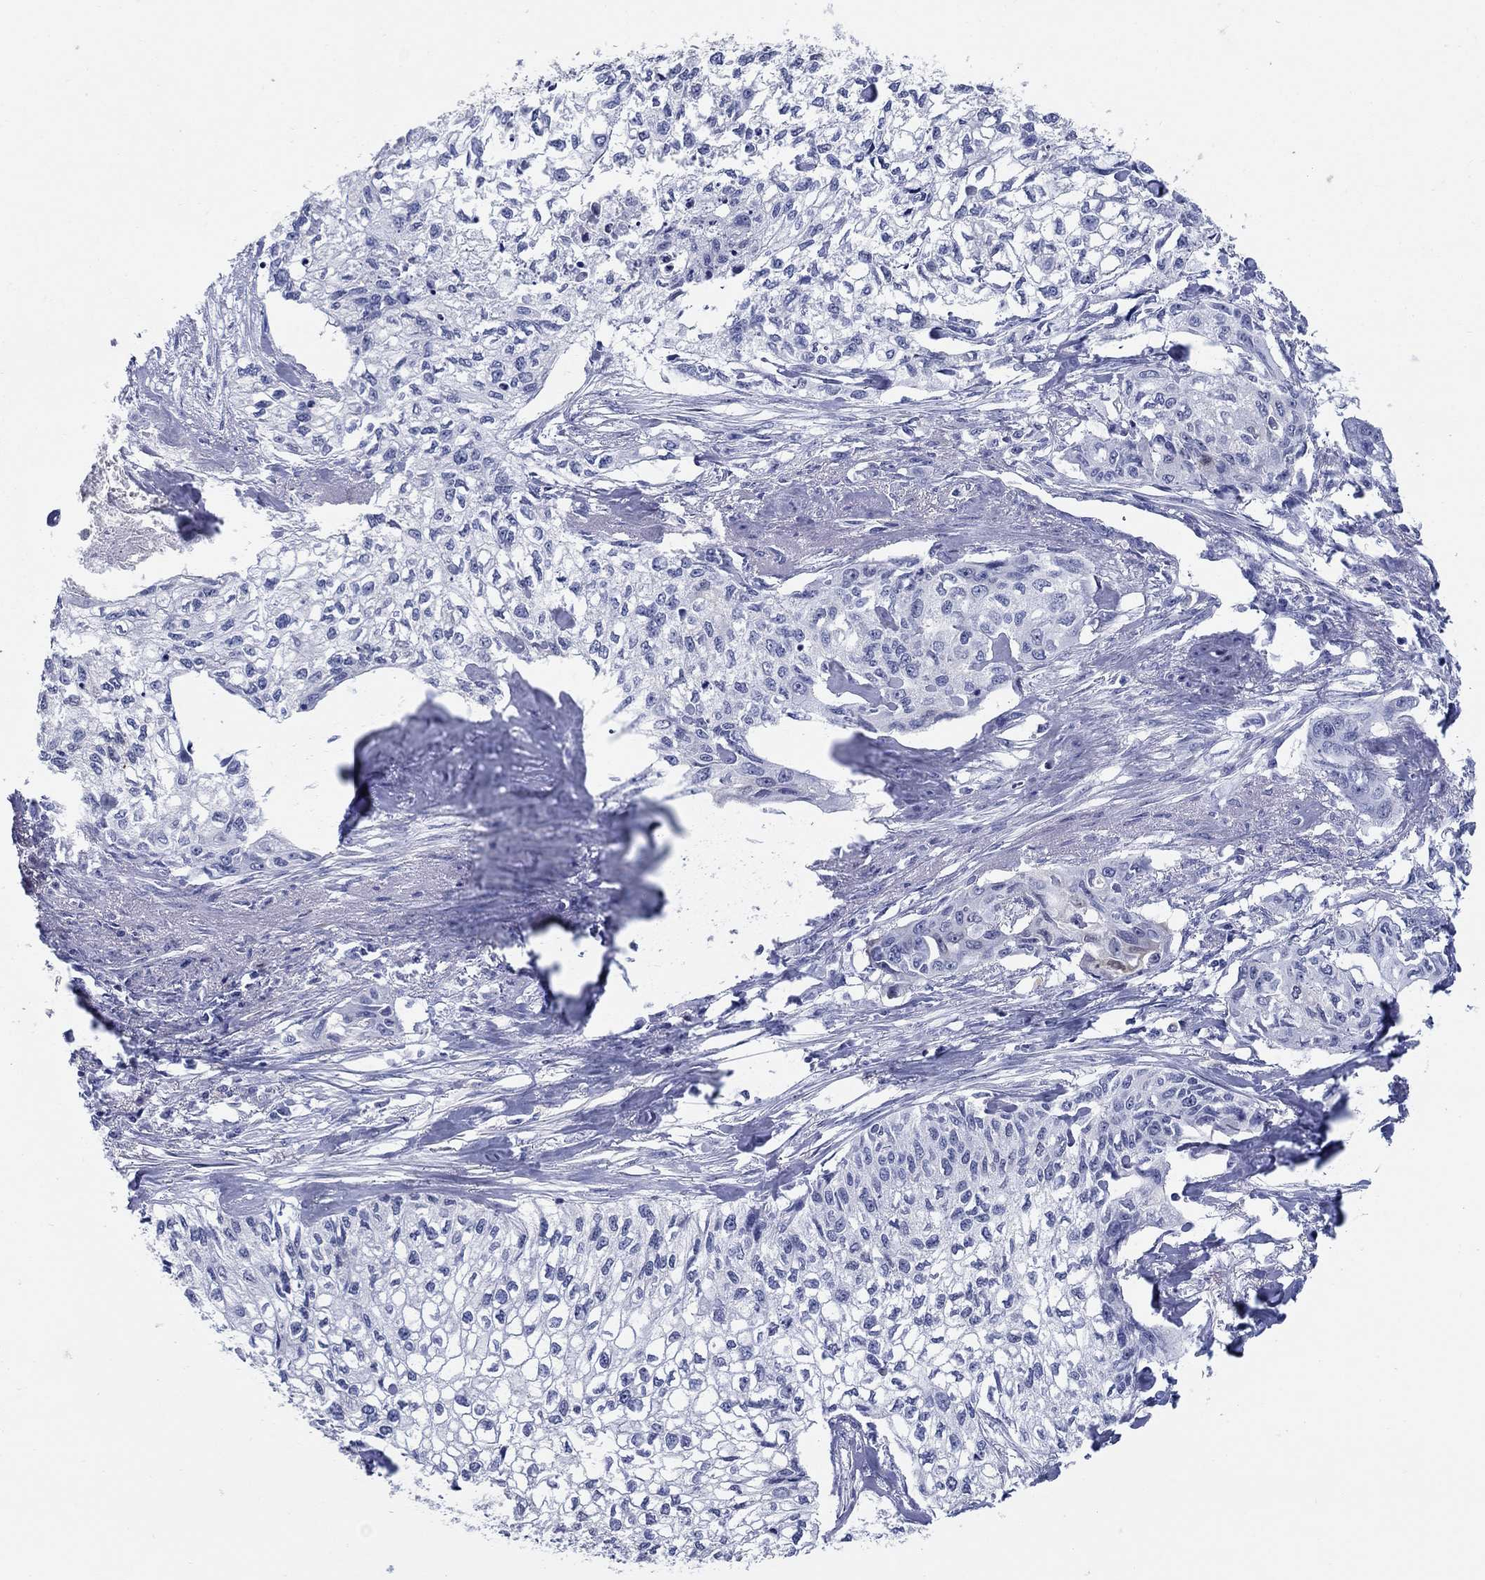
{"staining": {"intensity": "negative", "quantity": "none", "location": "none"}, "tissue": "cervical cancer", "cell_type": "Tumor cells", "image_type": "cancer", "snomed": [{"axis": "morphology", "description": "Squamous cell carcinoma, NOS"}, {"axis": "topography", "description": "Cervix"}], "caption": "Cervical cancer was stained to show a protein in brown. There is no significant positivity in tumor cells.", "gene": "AKR1C2", "patient": {"sex": "female", "age": 58}}